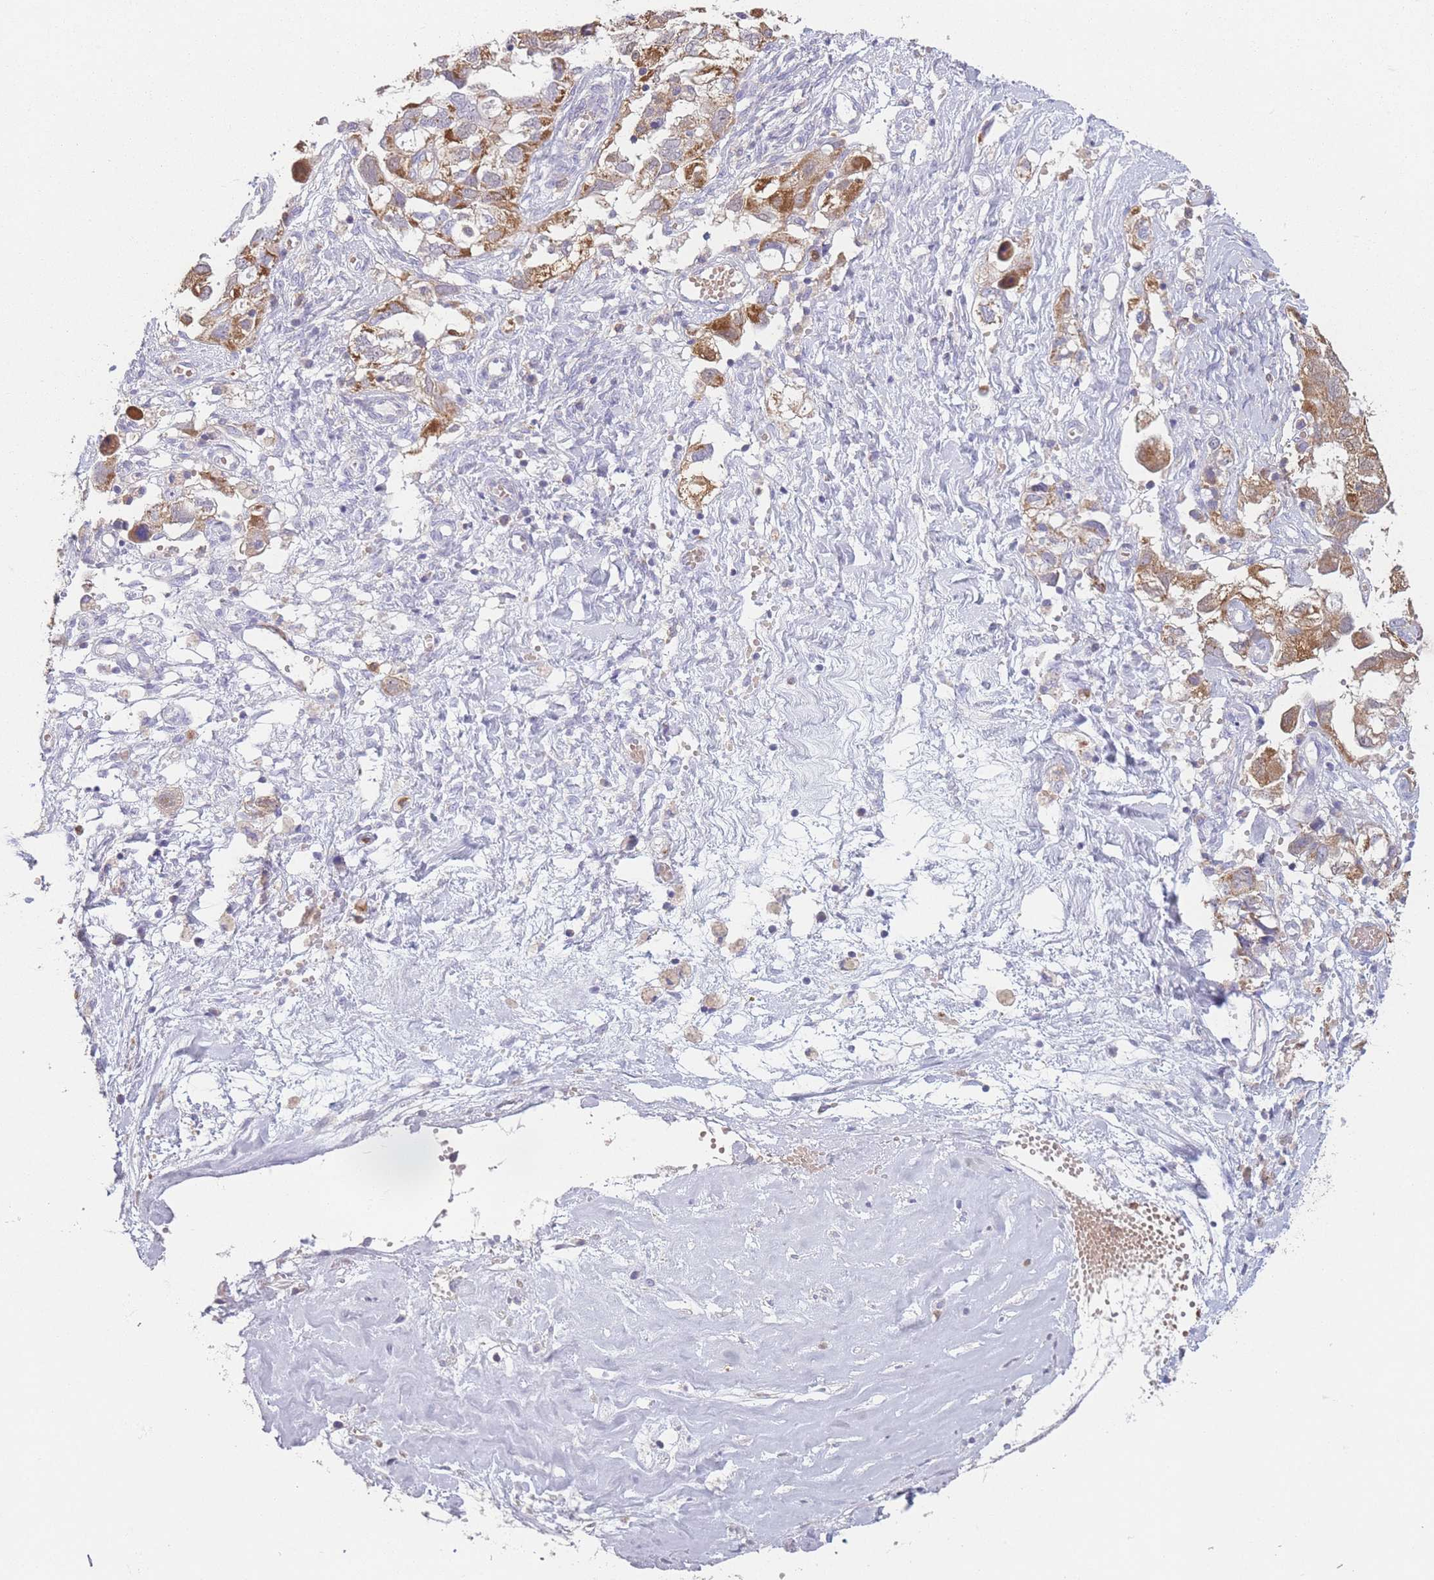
{"staining": {"intensity": "moderate", "quantity": ">75%", "location": "cytoplasmic/membranous"}, "tissue": "ovarian cancer", "cell_type": "Tumor cells", "image_type": "cancer", "snomed": [{"axis": "morphology", "description": "Carcinoma, NOS"}, {"axis": "morphology", "description": "Cystadenocarcinoma, serous, NOS"}, {"axis": "topography", "description": "Ovary"}], "caption": "Human serous cystadenocarcinoma (ovarian) stained with a brown dye demonstrates moderate cytoplasmic/membranous positive expression in approximately >75% of tumor cells.", "gene": "PRAM1", "patient": {"sex": "female", "age": 69}}